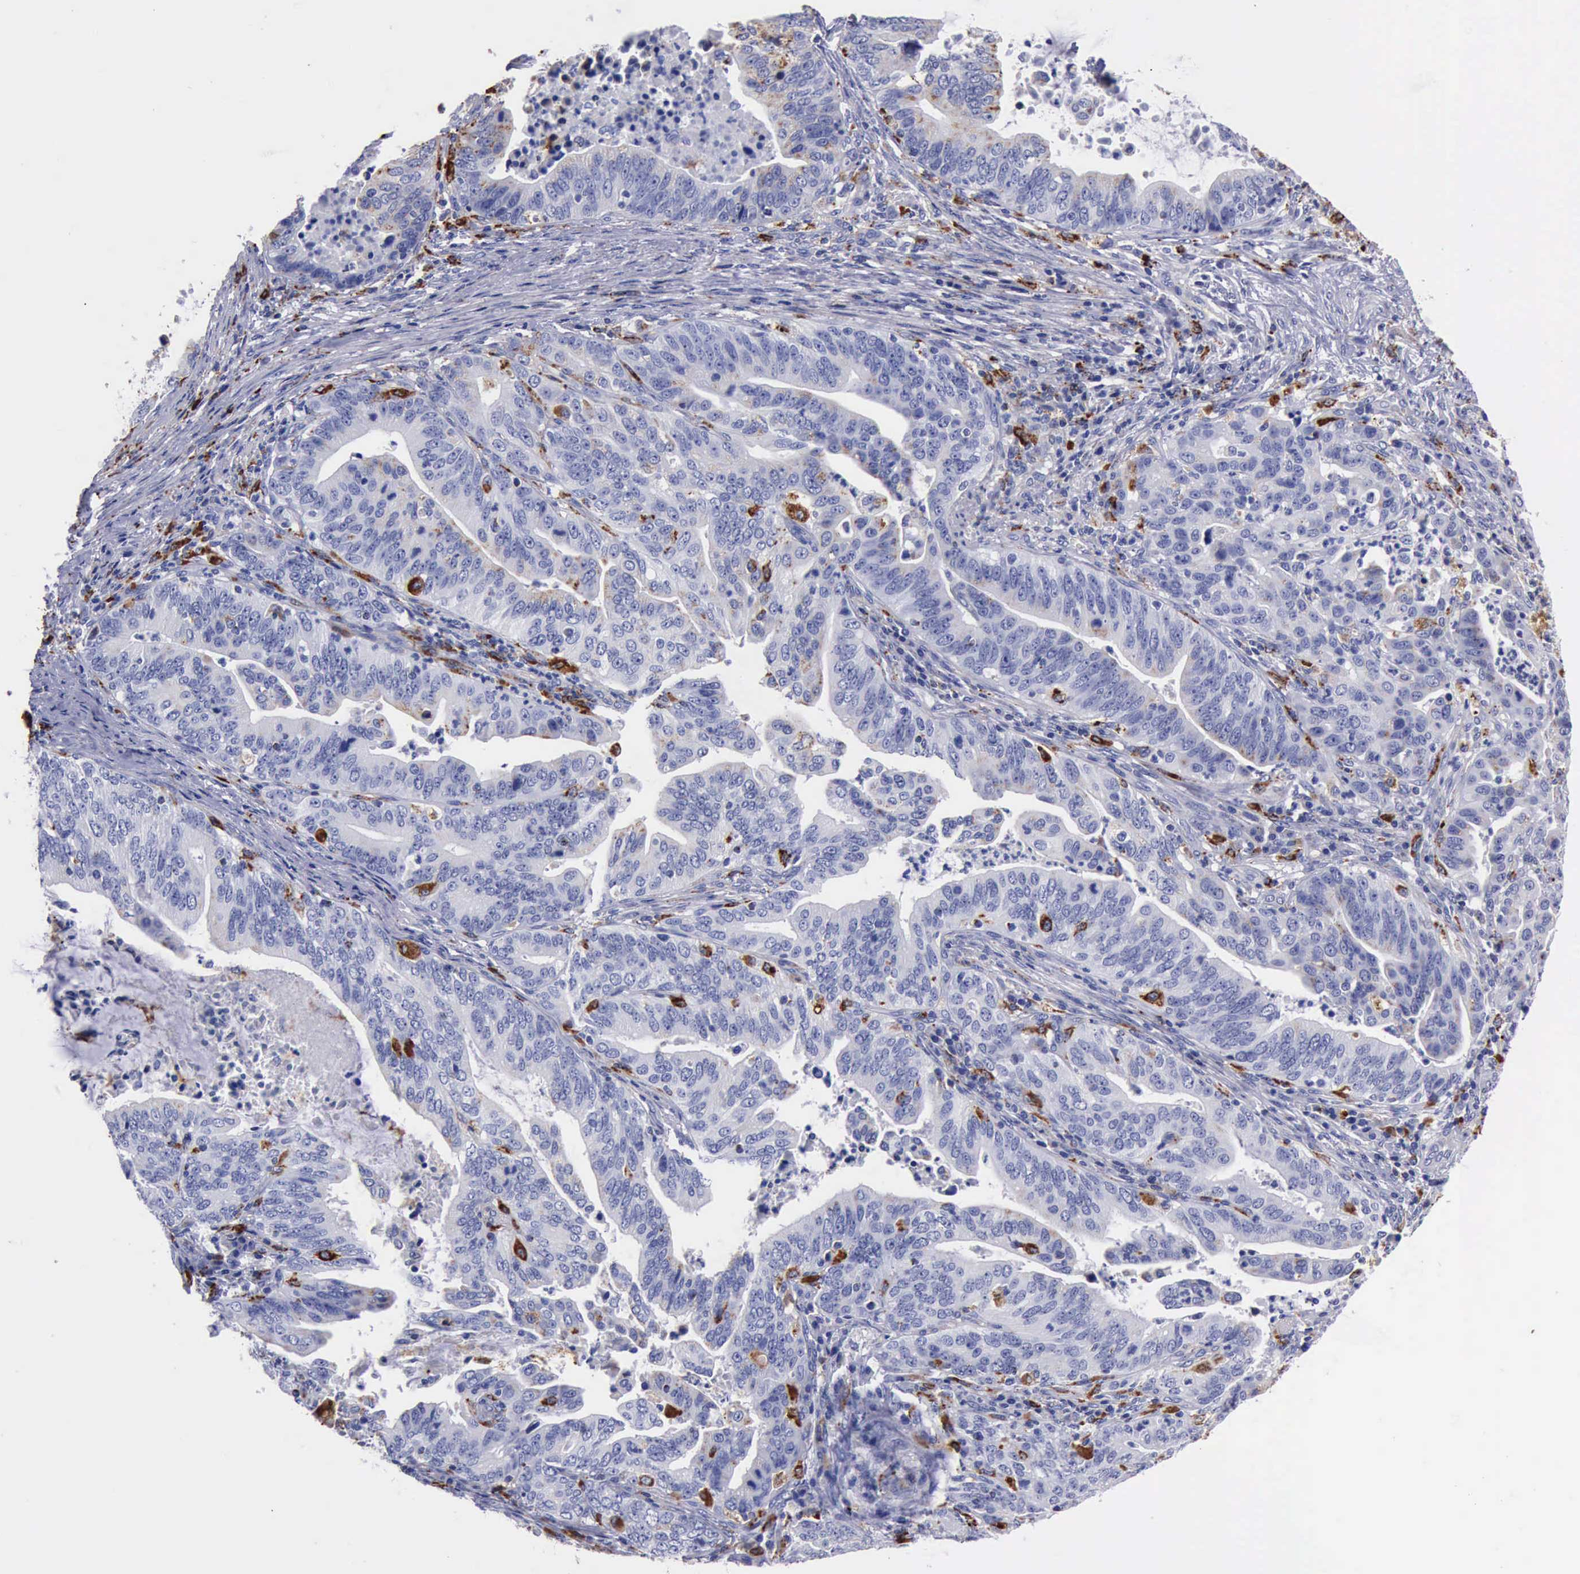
{"staining": {"intensity": "weak", "quantity": "<25%", "location": "cytoplasmic/membranous"}, "tissue": "stomach cancer", "cell_type": "Tumor cells", "image_type": "cancer", "snomed": [{"axis": "morphology", "description": "Adenocarcinoma, NOS"}, {"axis": "topography", "description": "Stomach, upper"}], "caption": "Immunohistochemistry (IHC) histopathology image of stomach adenocarcinoma stained for a protein (brown), which shows no positivity in tumor cells.", "gene": "CTSD", "patient": {"sex": "female", "age": 50}}